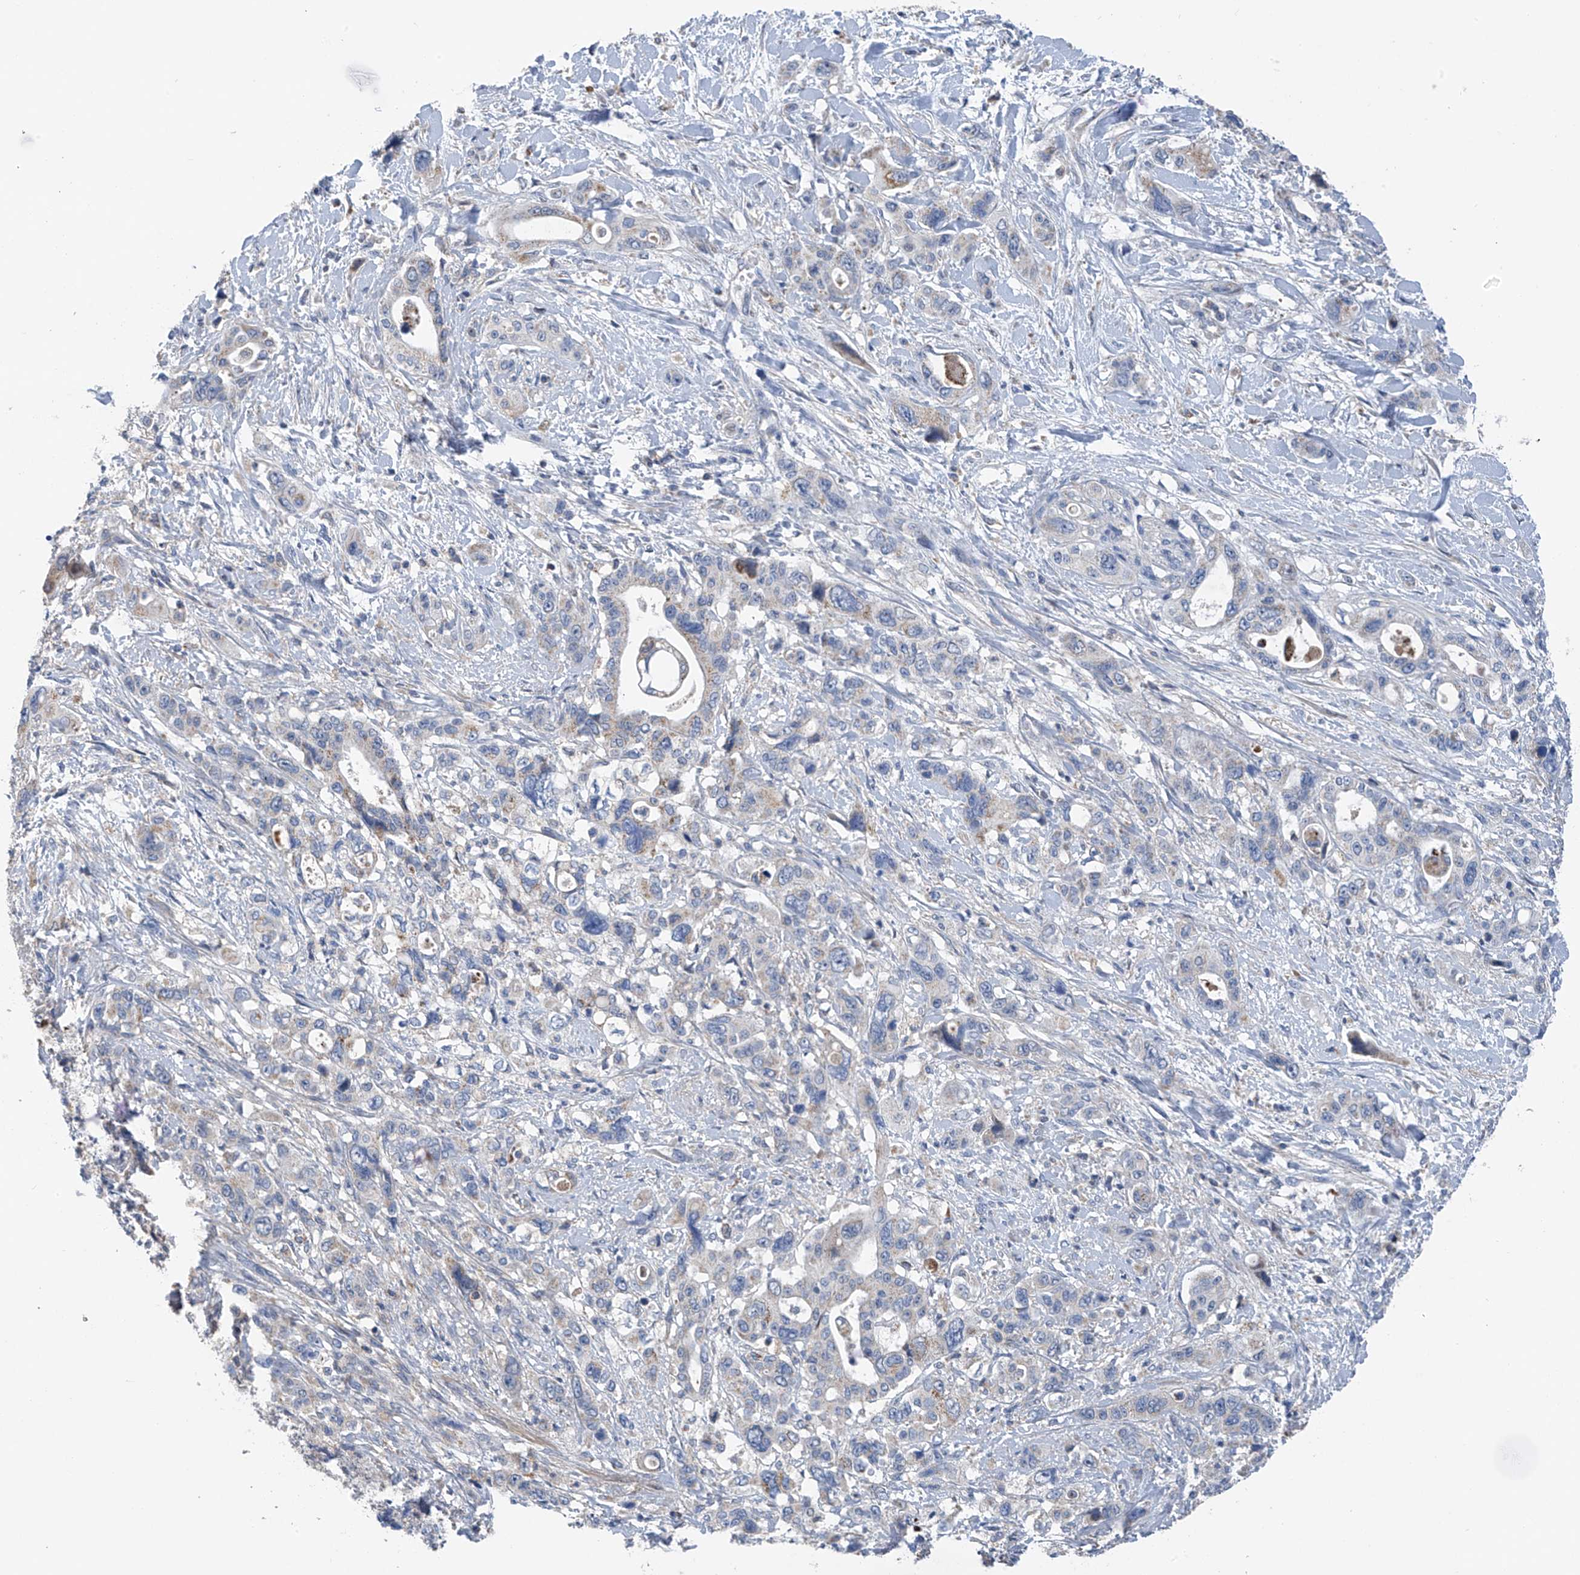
{"staining": {"intensity": "negative", "quantity": "none", "location": "none"}, "tissue": "pancreatic cancer", "cell_type": "Tumor cells", "image_type": "cancer", "snomed": [{"axis": "morphology", "description": "Adenocarcinoma, NOS"}, {"axis": "topography", "description": "Pancreas"}], "caption": "Protein analysis of pancreatic adenocarcinoma shows no significant expression in tumor cells.", "gene": "SYN3", "patient": {"sex": "male", "age": 46}}